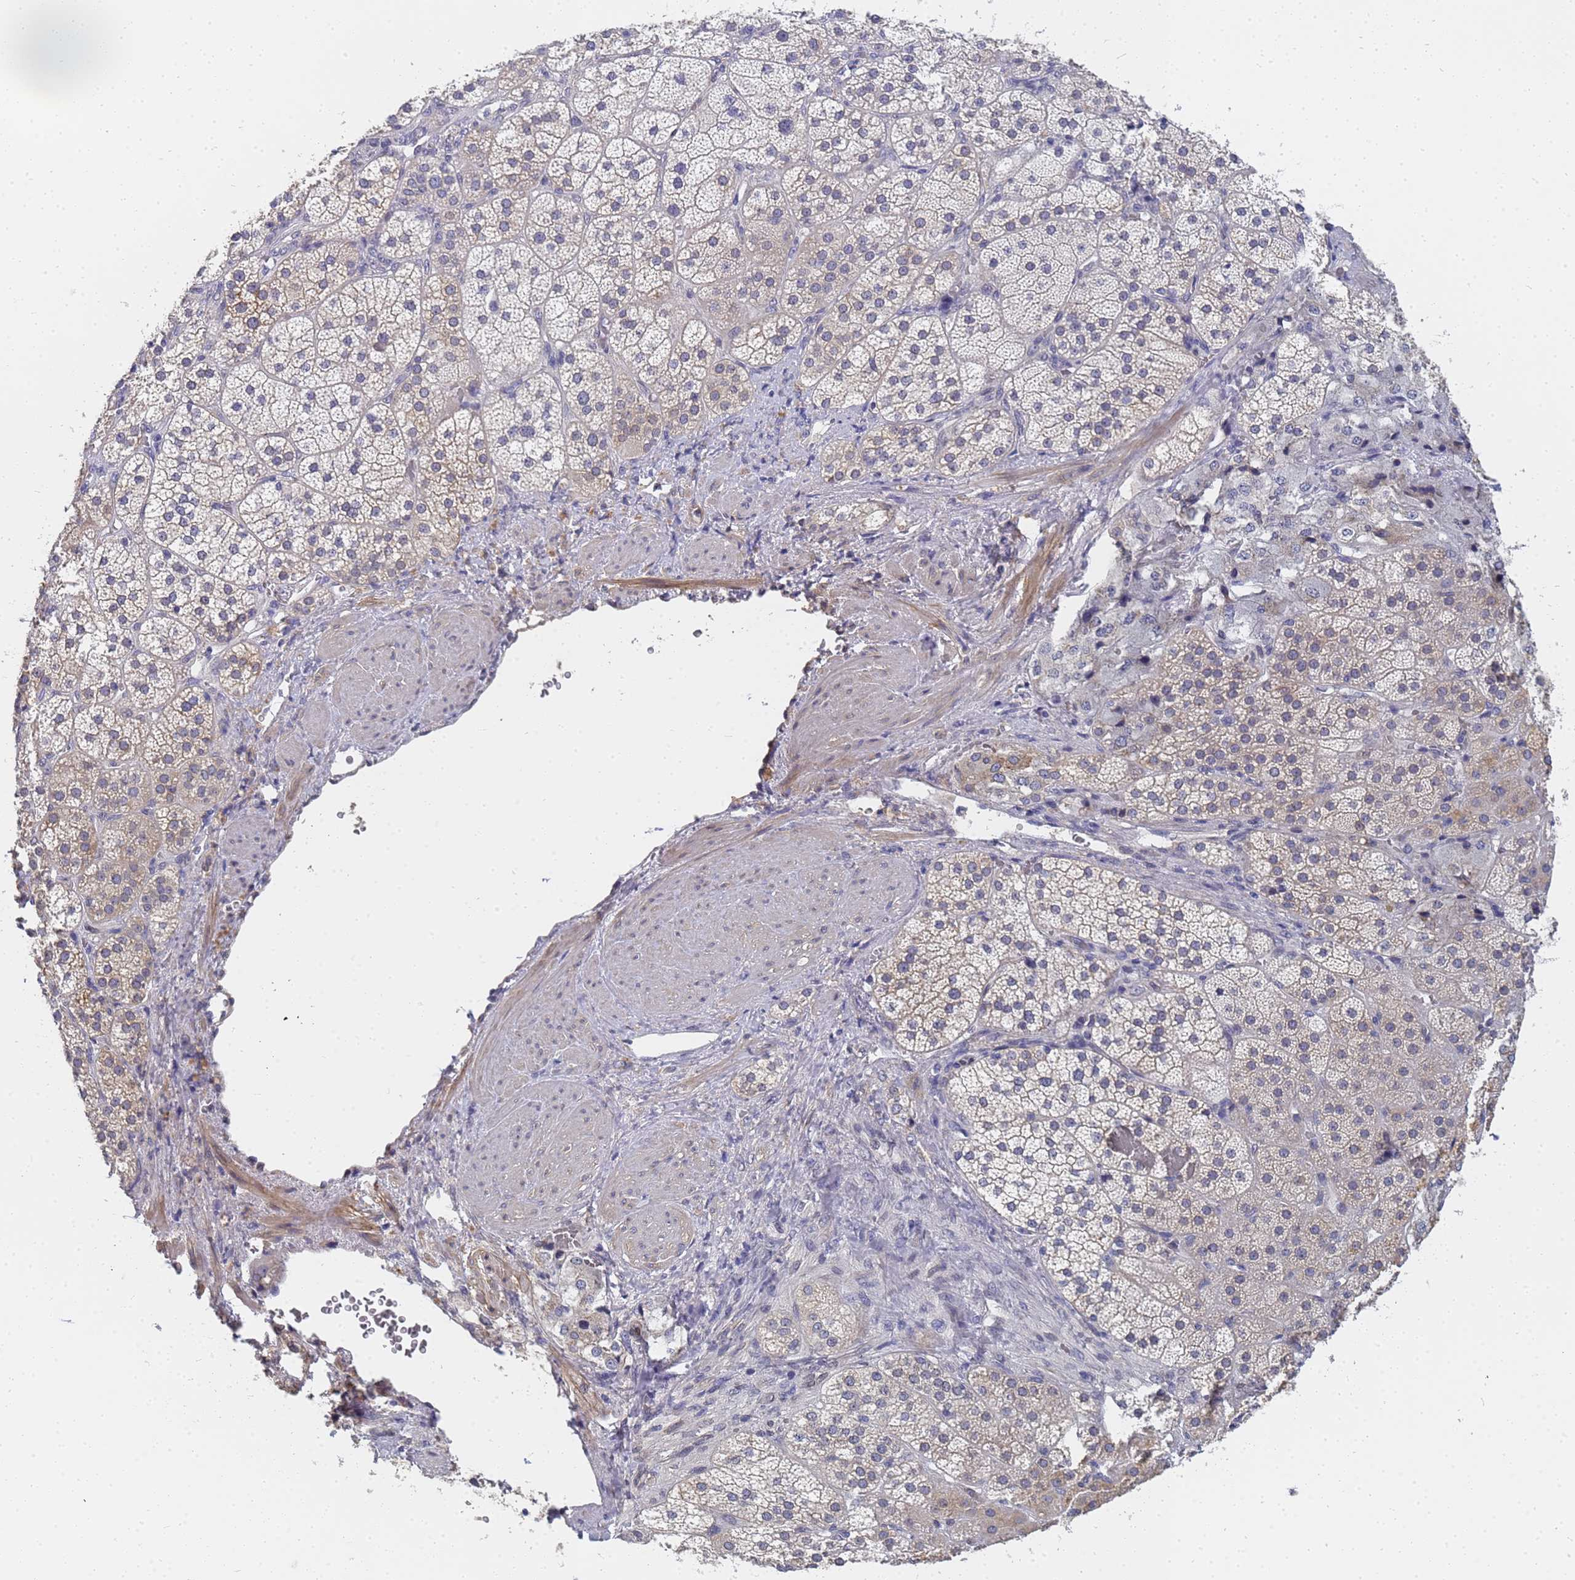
{"staining": {"intensity": "moderate", "quantity": "25%-75%", "location": "cytoplasmic/membranous"}, "tissue": "adrenal gland", "cell_type": "Glandular cells", "image_type": "normal", "snomed": [{"axis": "morphology", "description": "Normal tissue, NOS"}, {"axis": "topography", "description": "Adrenal gland"}], "caption": "Immunohistochemistry (IHC) staining of unremarkable adrenal gland, which demonstrates medium levels of moderate cytoplasmic/membranous staining in approximately 25%-75% of glandular cells indicating moderate cytoplasmic/membranous protein expression. The staining was performed using DAB (3,3'-diaminobenzidine) (brown) for protein detection and nuclei were counterstained in hematoxylin (blue).", "gene": "FAM166B", "patient": {"sex": "male", "age": 57}}